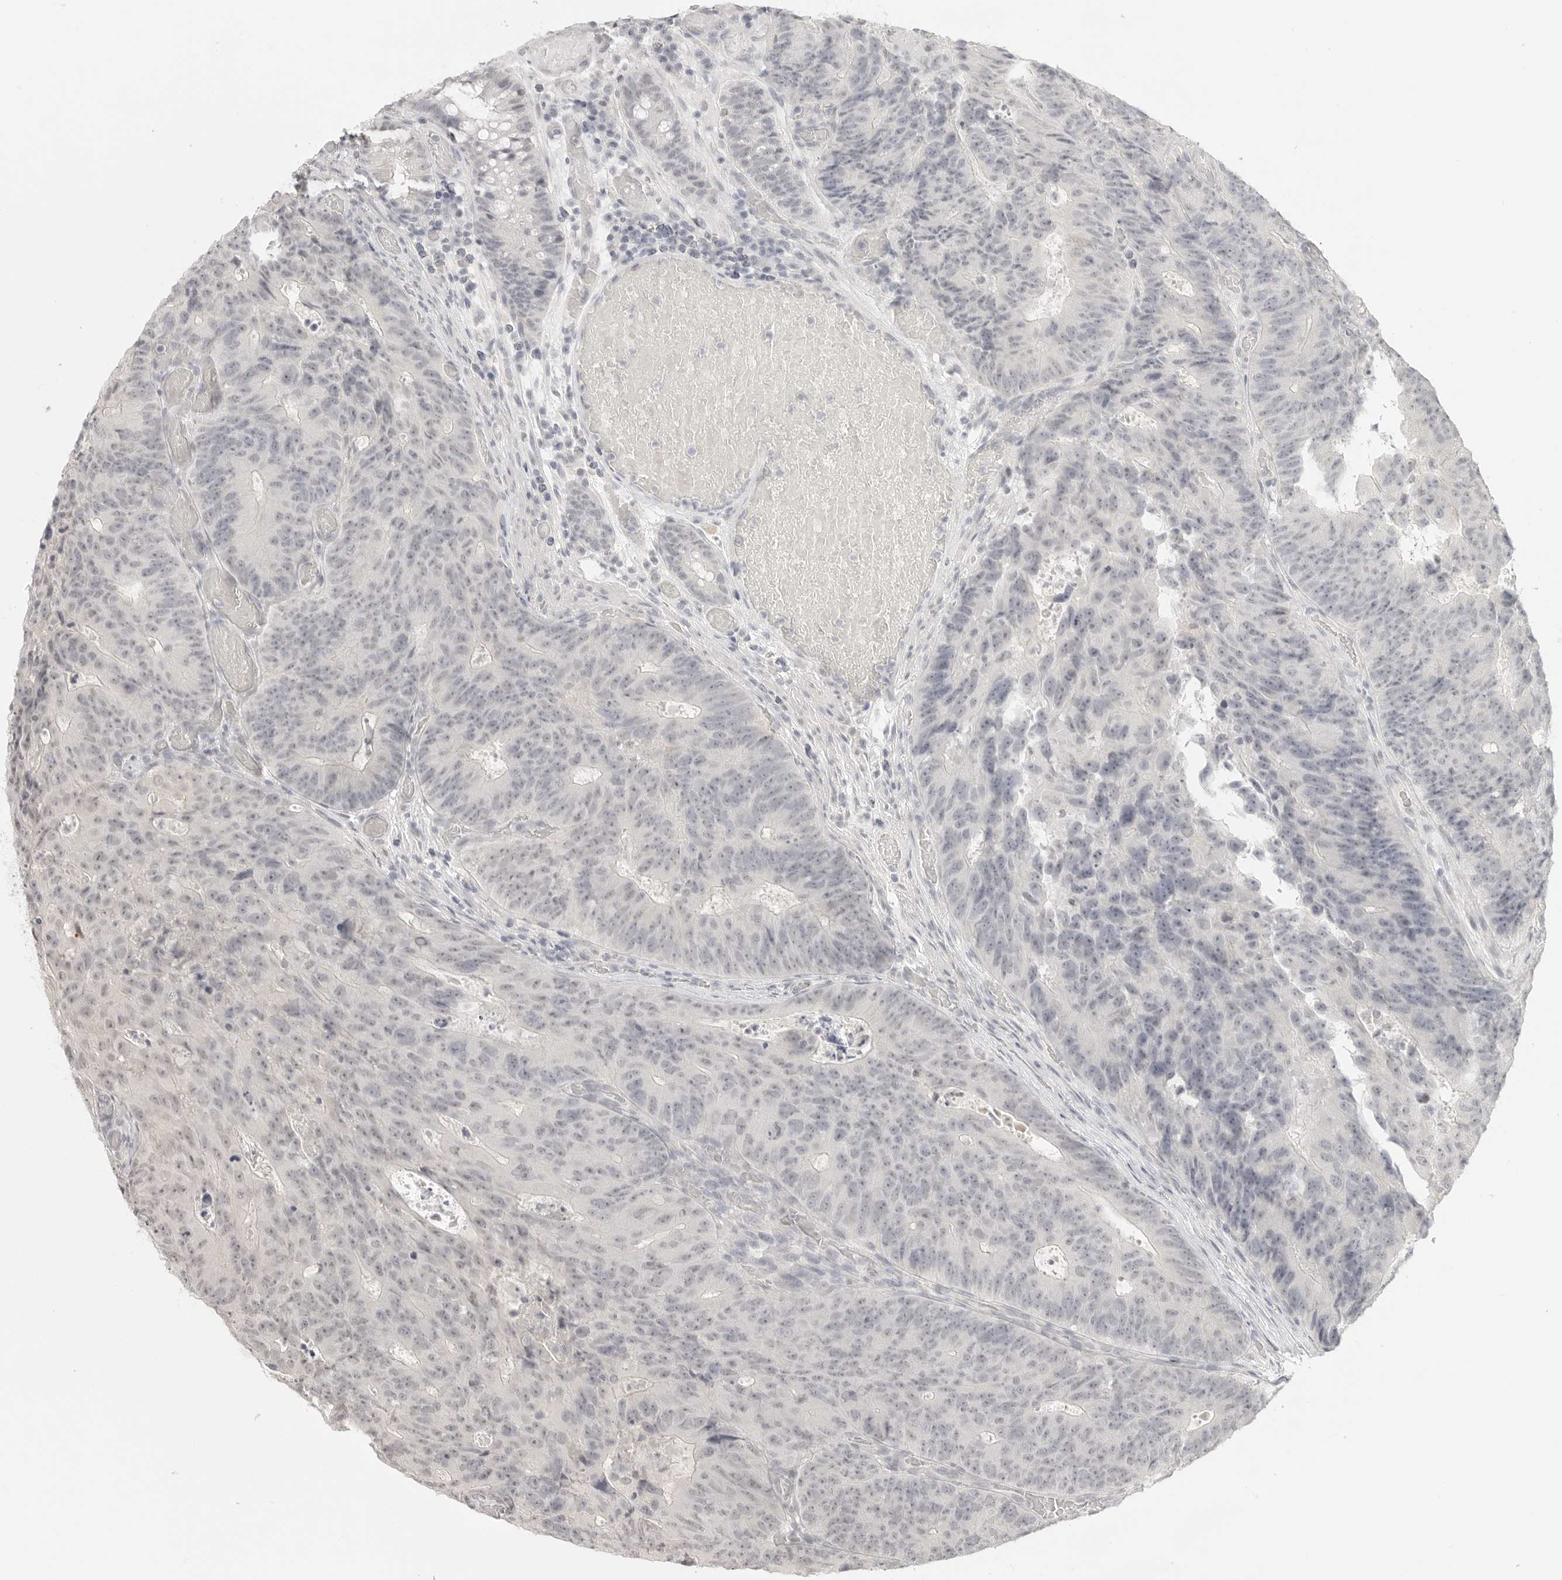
{"staining": {"intensity": "negative", "quantity": "none", "location": "none"}, "tissue": "colorectal cancer", "cell_type": "Tumor cells", "image_type": "cancer", "snomed": [{"axis": "morphology", "description": "Adenocarcinoma, NOS"}, {"axis": "topography", "description": "Colon"}], "caption": "The photomicrograph displays no staining of tumor cells in adenocarcinoma (colorectal).", "gene": "KLK11", "patient": {"sex": "male", "age": 87}}